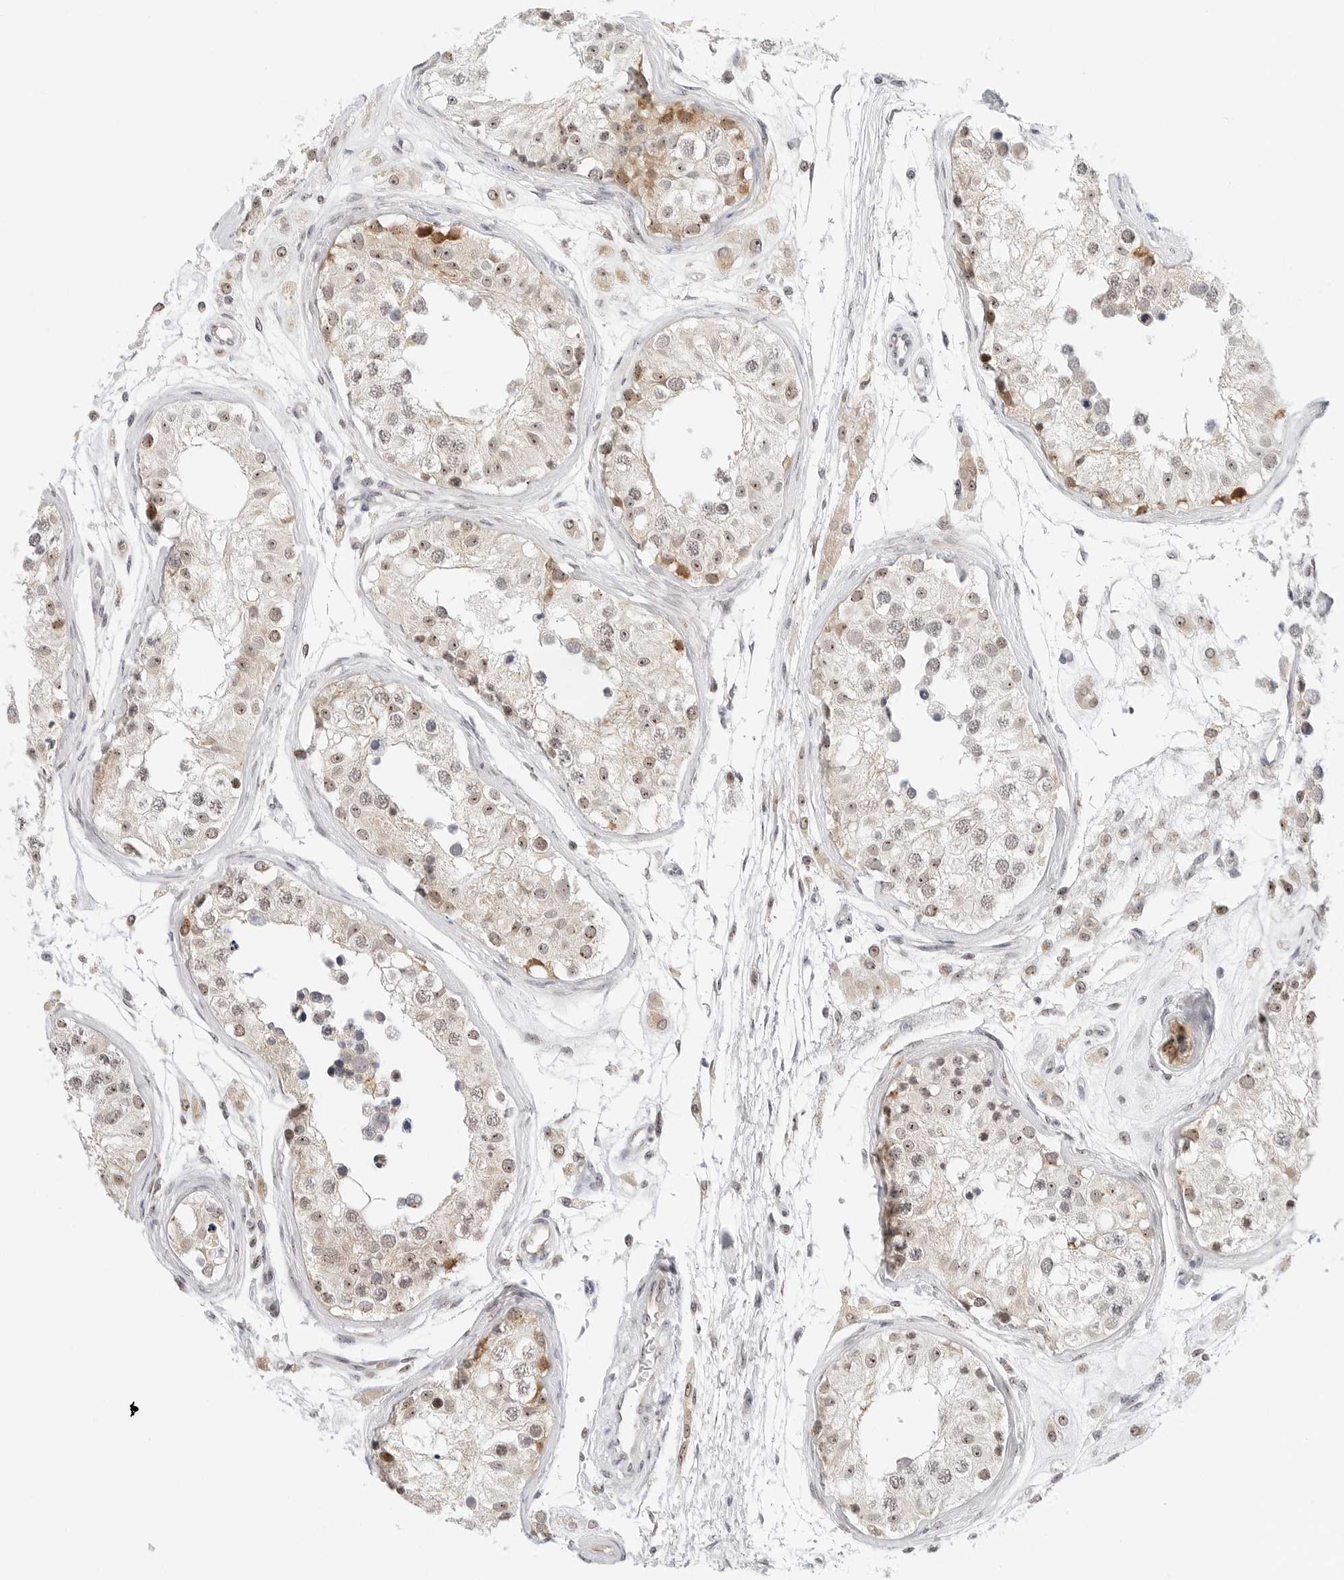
{"staining": {"intensity": "moderate", "quantity": "<25%", "location": "cytoplasmic/membranous,nuclear"}, "tissue": "testis", "cell_type": "Cells in seminiferous ducts", "image_type": "normal", "snomed": [{"axis": "morphology", "description": "Normal tissue, NOS"}, {"axis": "morphology", "description": "Adenocarcinoma, metastatic, NOS"}, {"axis": "topography", "description": "Testis"}], "caption": "This micrograph exhibits immunohistochemistry staining of normal human testis, with low moderate cytoplasmic/membranous,nuclear staining in about <25% of cells in seminiferous ducts.", "gene": "RIMKLA", "patient": {"sex": "male", "age": 26}}